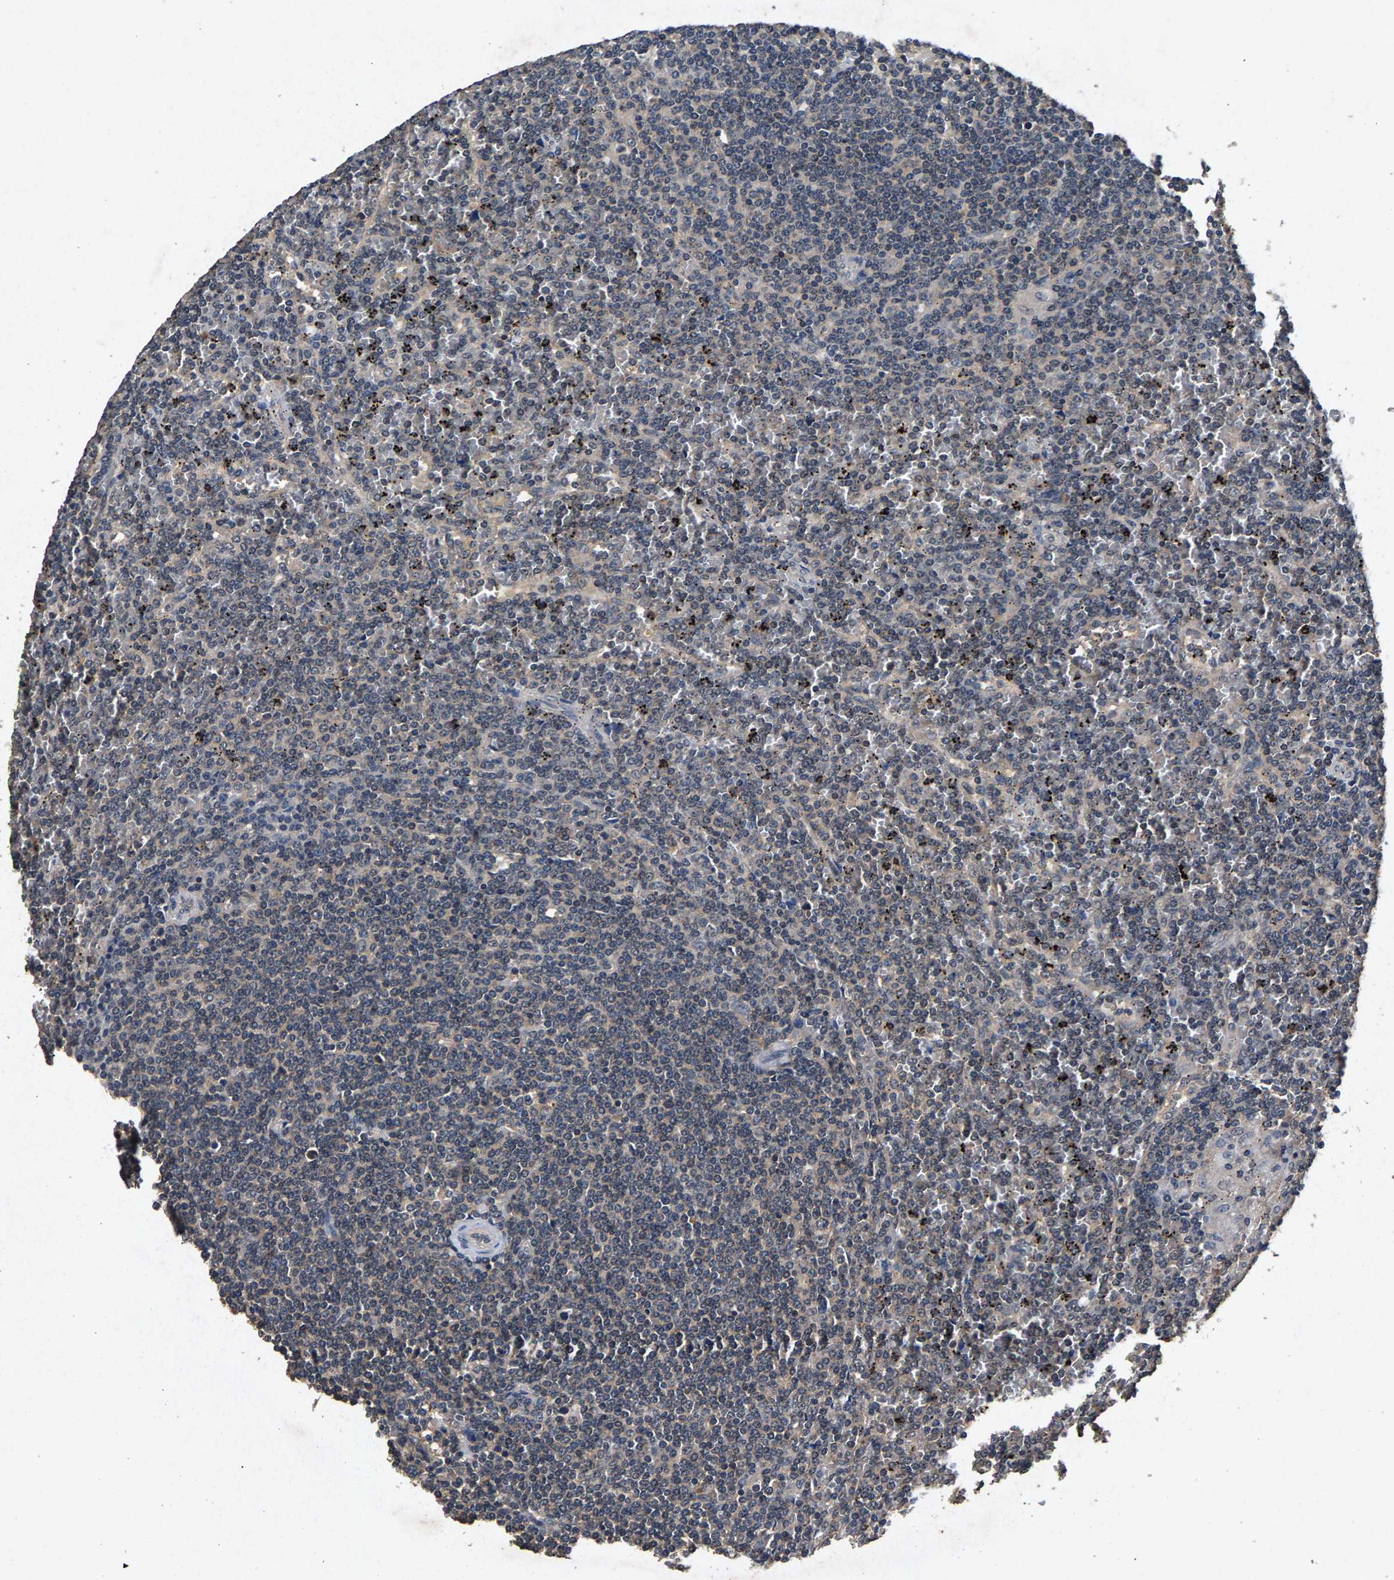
{"staining": {"intensity": "negative", "quantity": "none", "location": "none"}, "tissue": "lymphoma", "cell_type": "Tumor cells", "image_type": "cancer", "snomed": [{"axis": "morphology", "description": "Malignant lymphoma, non-Hodgkin's type, Low grade"}, {"axis": "topography", "description": "Spleen"}], "caption": "Tumor cells are negative for protein expression in human malignant lymphoma, non-Hodgkin's type (low-grade).", "gene": "PPP1CC", "patient": {"sex": "female", "age": 19}}